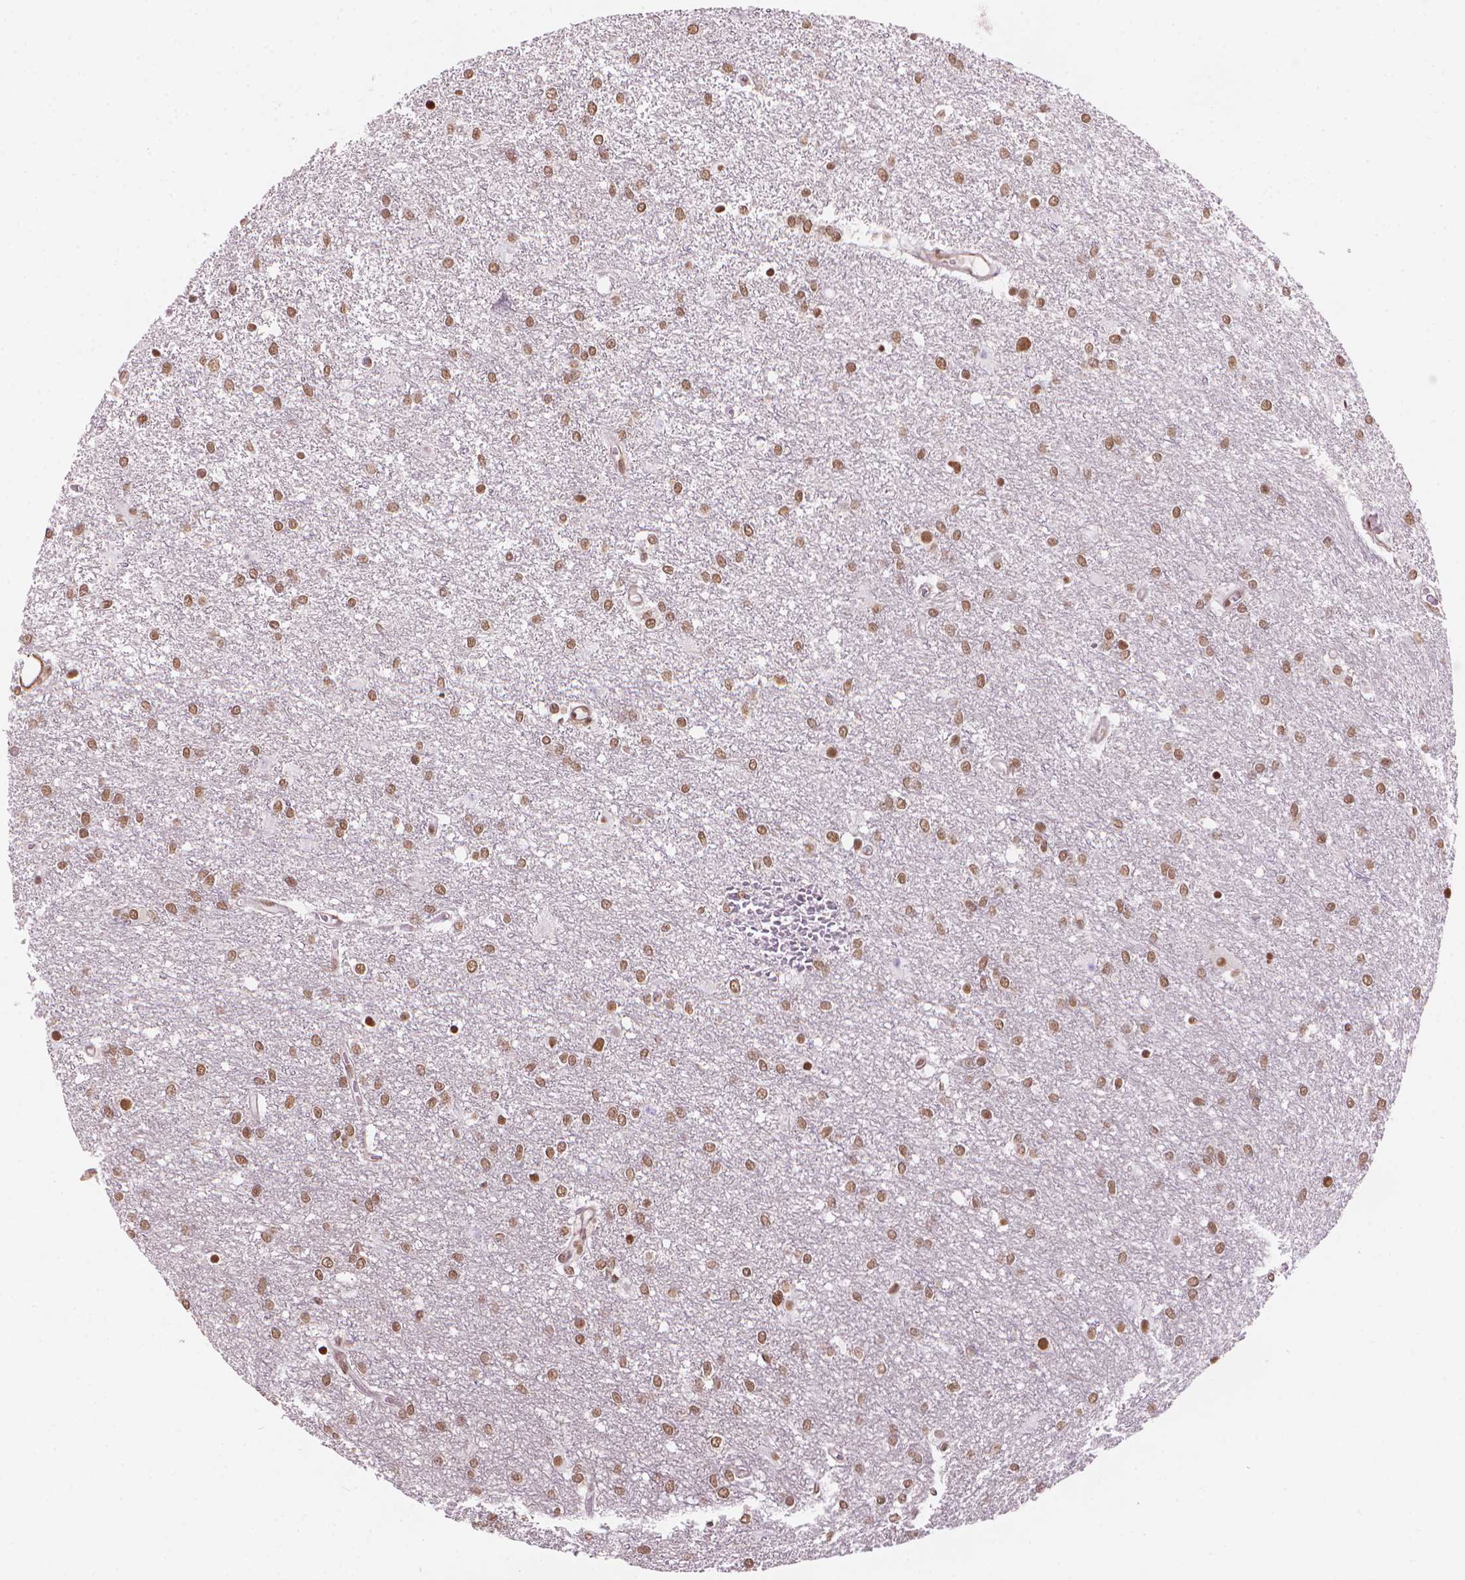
{"staining": {"intensity": "moderate", "quantity": ">75%", "location": "nuclear"}, "tissue": "glioma", "cell_type": "Tumor cells", "image_type": "cancer", "snomed": [{"axis": "morphology", "description": "Glioma, malignant, High grade"}, {"axis": "topography", "description": "Brain"}], "caption": "Glioma stained with IHC demonstrates moderate nuclear expression in about >75% of tumor cells. Nuclei are stained in blue.", "gene": "HOXD4", "patient": {"sex": "female", "age": 61}}